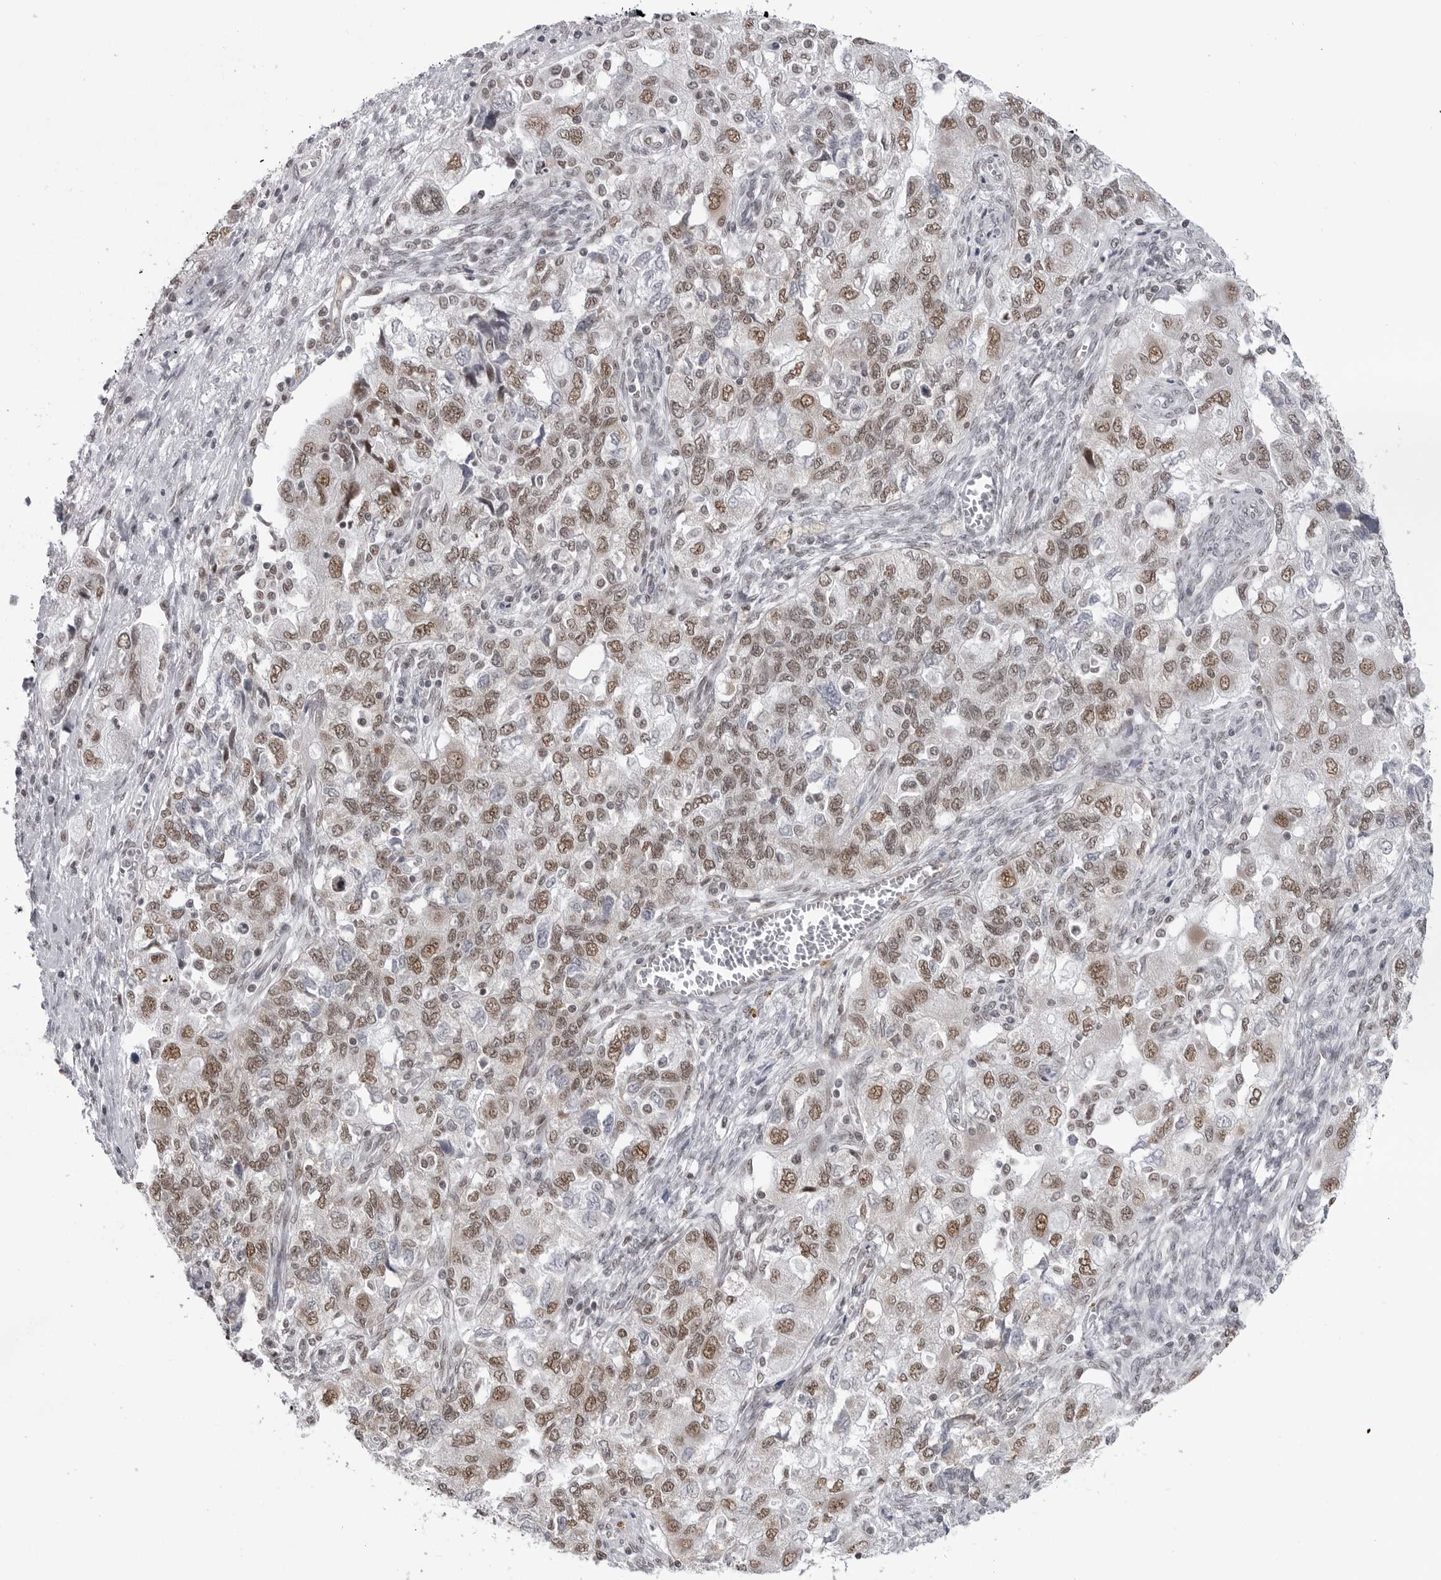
{"staining": {"intensity": "moderate", "quantity": ">75%", "location": "nuclear"}, "tissue": "ovarian cancer", "cell_type": "Tumor cells", "image_type": "cancer", "snomed": [{"axis": "morphology", "description": "Carcinoma, NOS"}, {"axis": "morphology", "description": "Cystadenocarcinoma, serous, NOS"}, {"axis": "topography", "description": "Ovary"}], "caption": "Brown immunohistochemical staining in human carcinoma (ovarian) reveals moderate nuclear positivity in about >75% of tumor cells.", "gene": "RNF26", "patient": {"sex": "female", "age": 69}}